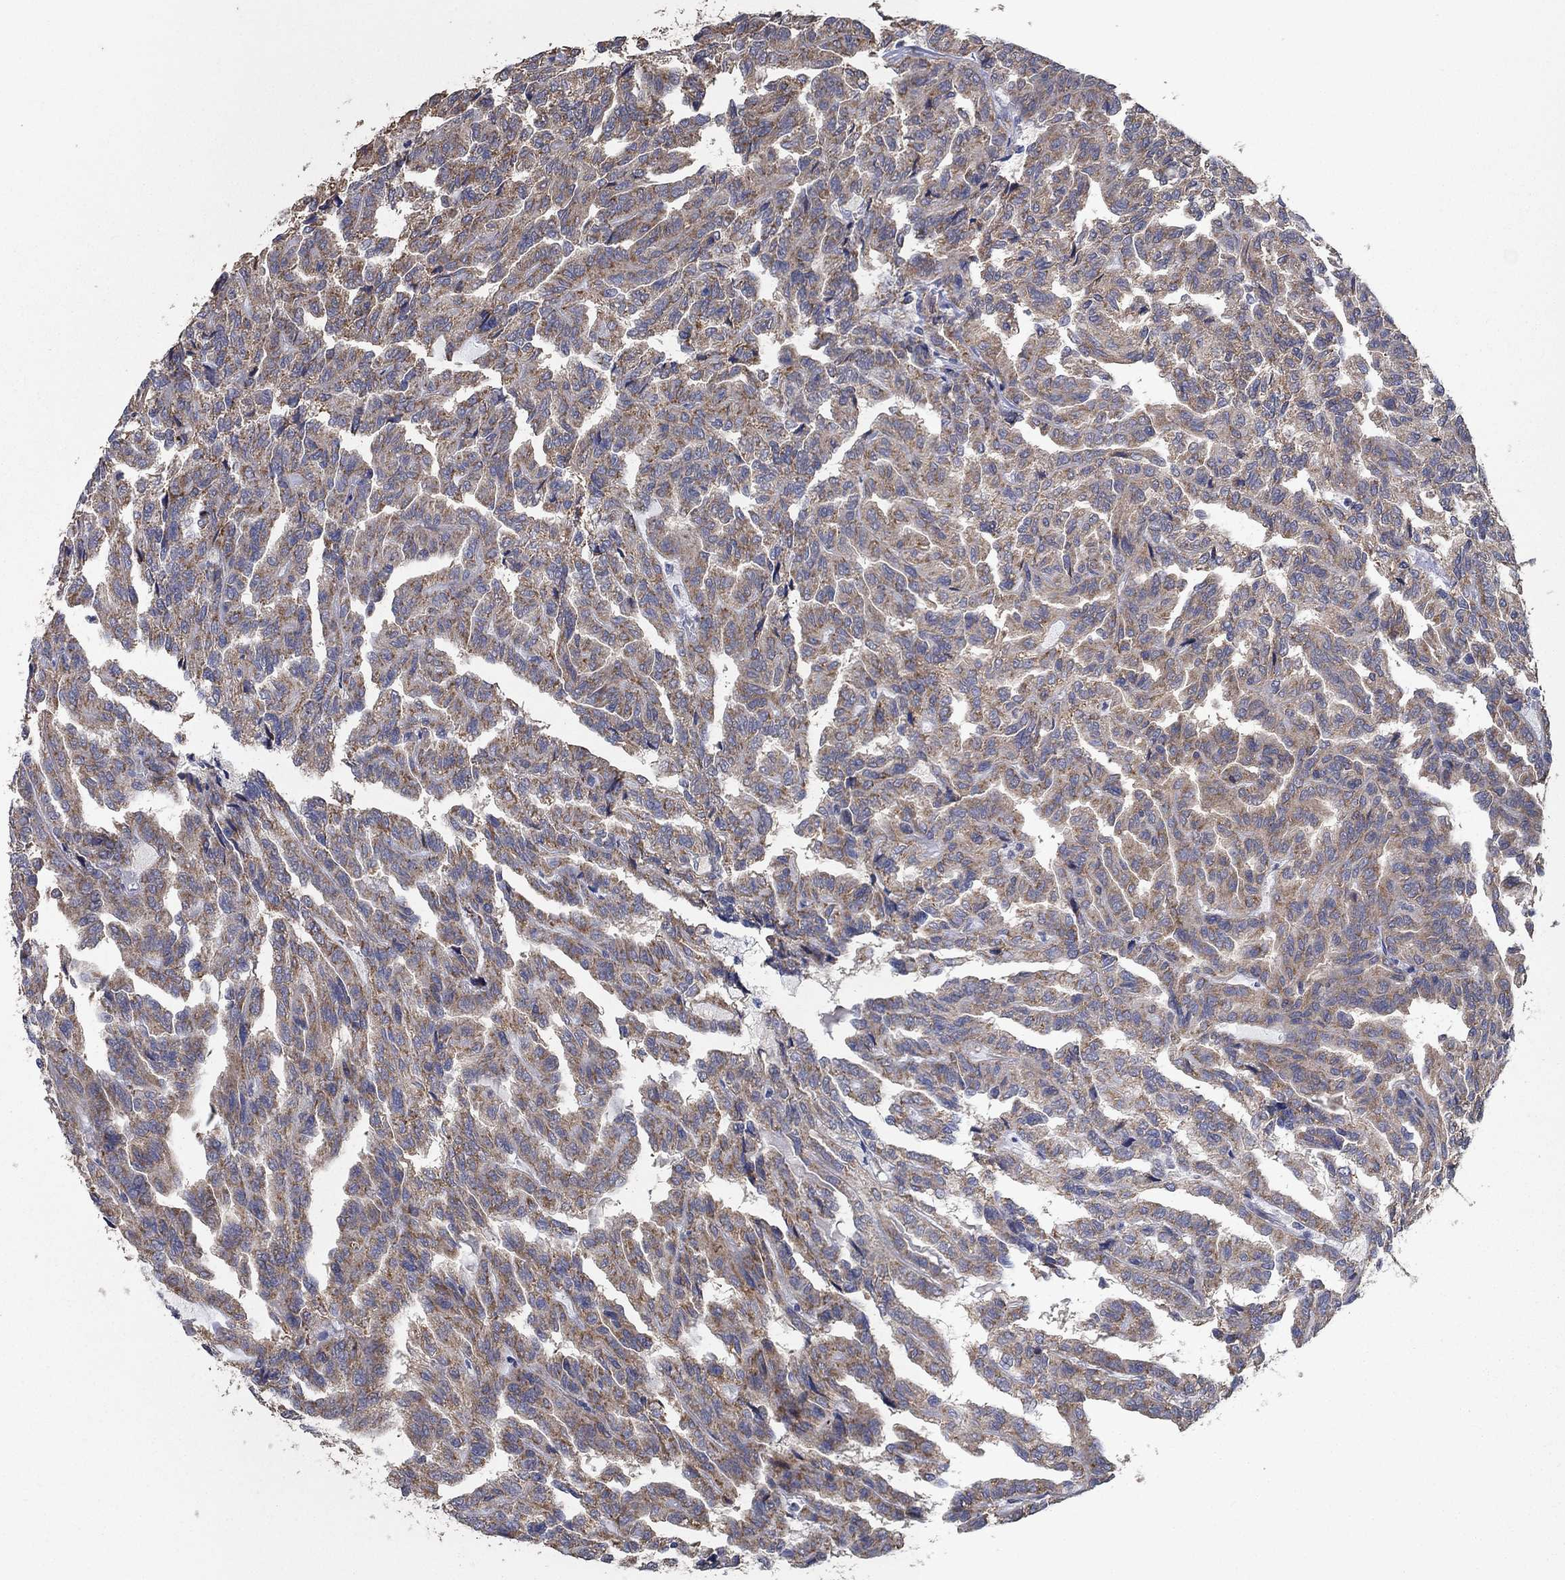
{"staining": {"intensity": "moderate", "quantity": ">75%", "location": "cytoplasmic/membranous"}, "tissue": "renal cancer", "cell_type": "Tumor cells", "image_type": "cancer", "snomed": [{"axis": "morphology", "description": "Adenocarcinoma, NOS"}, {"axis": "topography", "description": "Kidney"}], "caption": "The immunohistochemical stain shows moderate cytoplasmic/membranous staining in tumor cells of adenocarcinoma (renal) tissue. (Stains: DAB (3,3'-diaminobenzidine) in brown, nuclei in blue, Microscopy: brightfield microscopy at high magnification).", "gene": "HID1", "patient": {"sex": "male", "age": 79}}